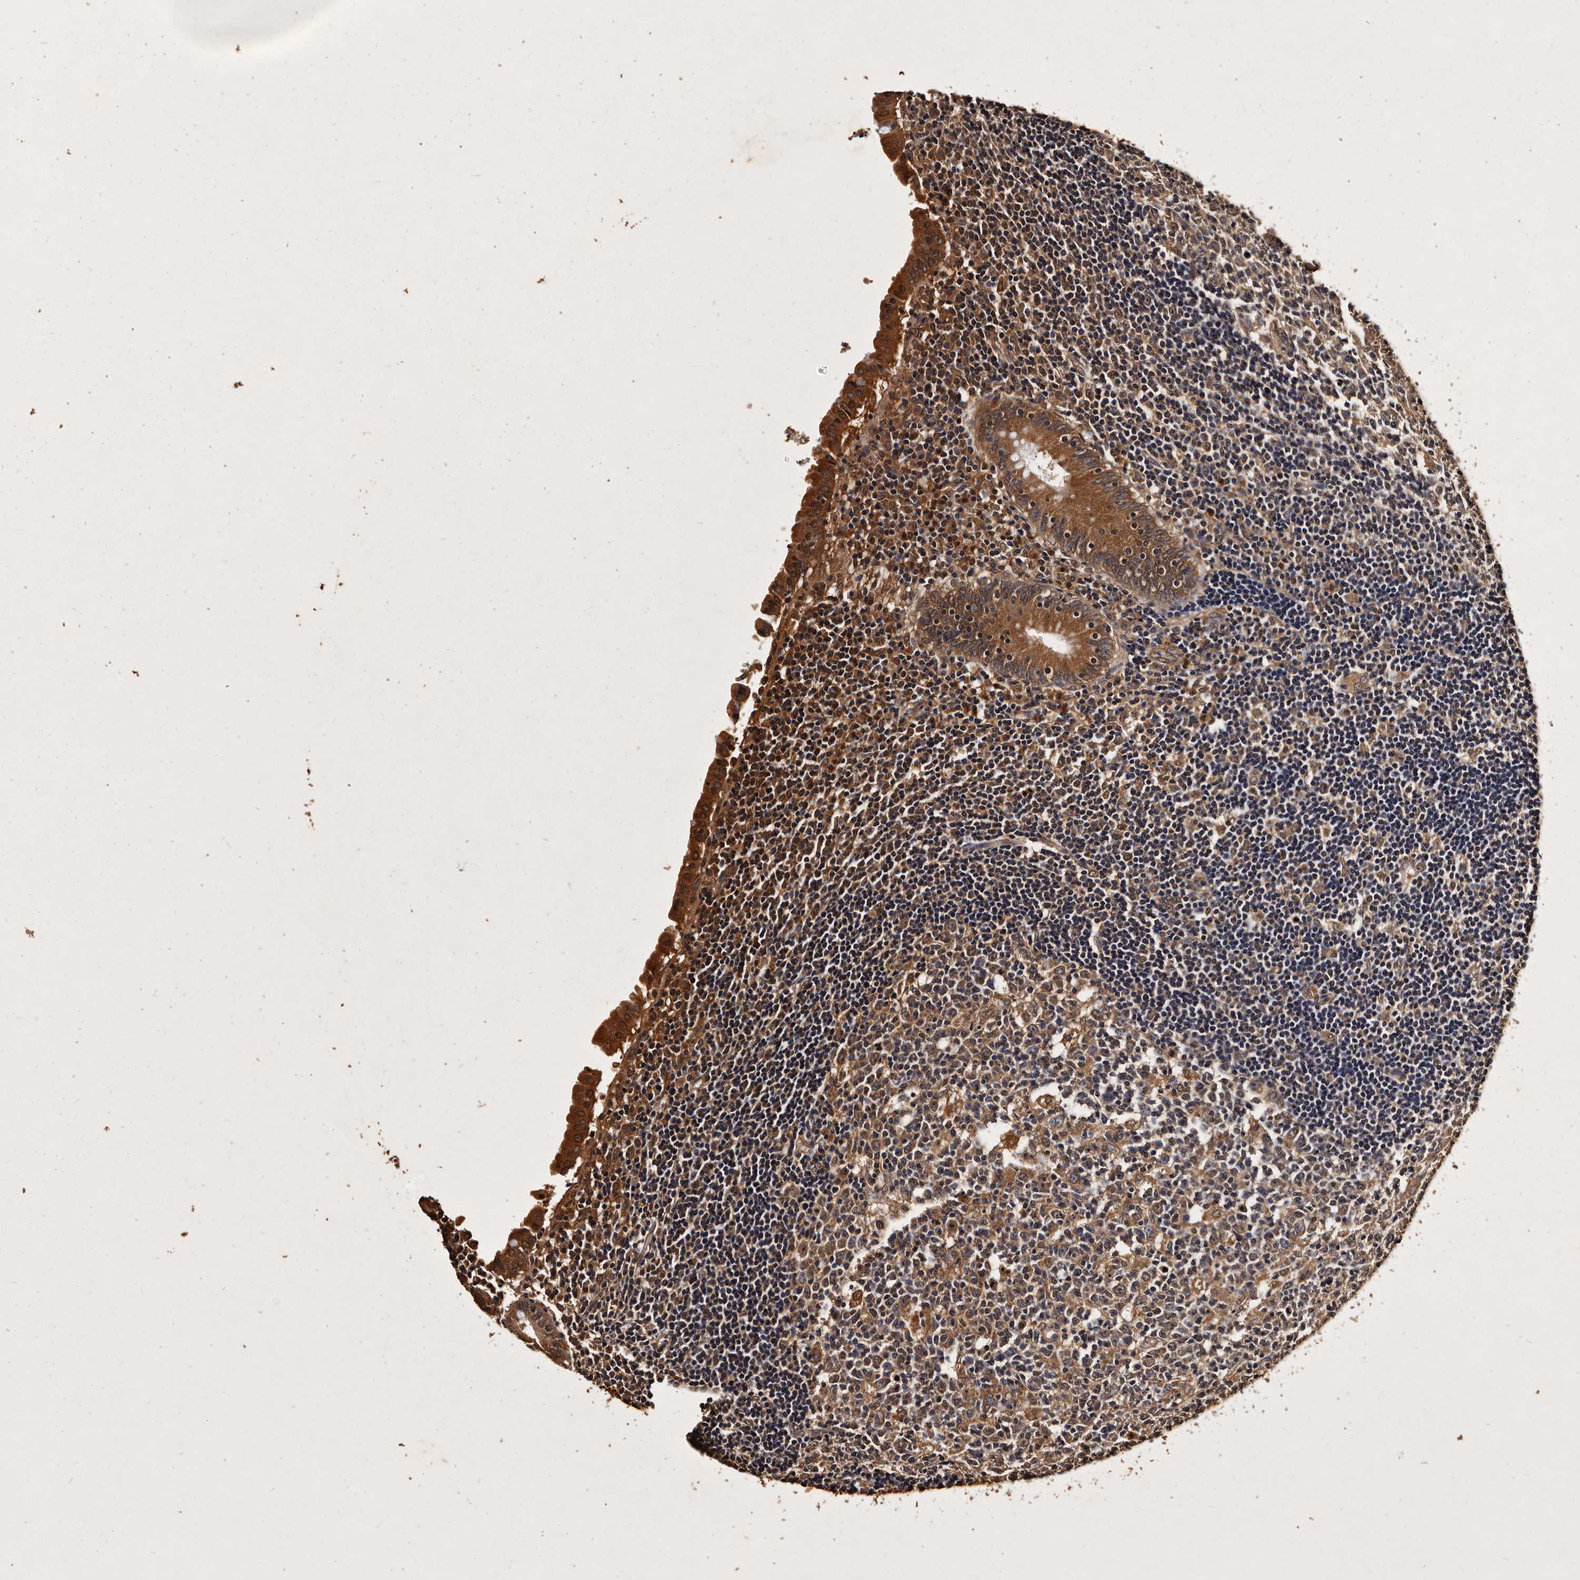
{"staining": {"intensity": "strong", "quantity": ">75%", "location": "cytoplasmic/membranous,nuclear"}, "tissue": "appendix", "cell_type": "Glandular cells", "image_type": "normal", "snomed": [{"axis": "morphology", "description": "Normal tissue, NOS"}, {"axis": "topography", "description": "Appendix"}], "caption": "Benign appendix displays strong cytoplasmic/membranous,nuclear staining in approximately >75% of glandular cells, visualized by immunohistochemistry. (Brightfield microscopy of DAB IHC at high magnification).", "gene": "PARS2", "patient": {"sex": "female", "age": 54}}